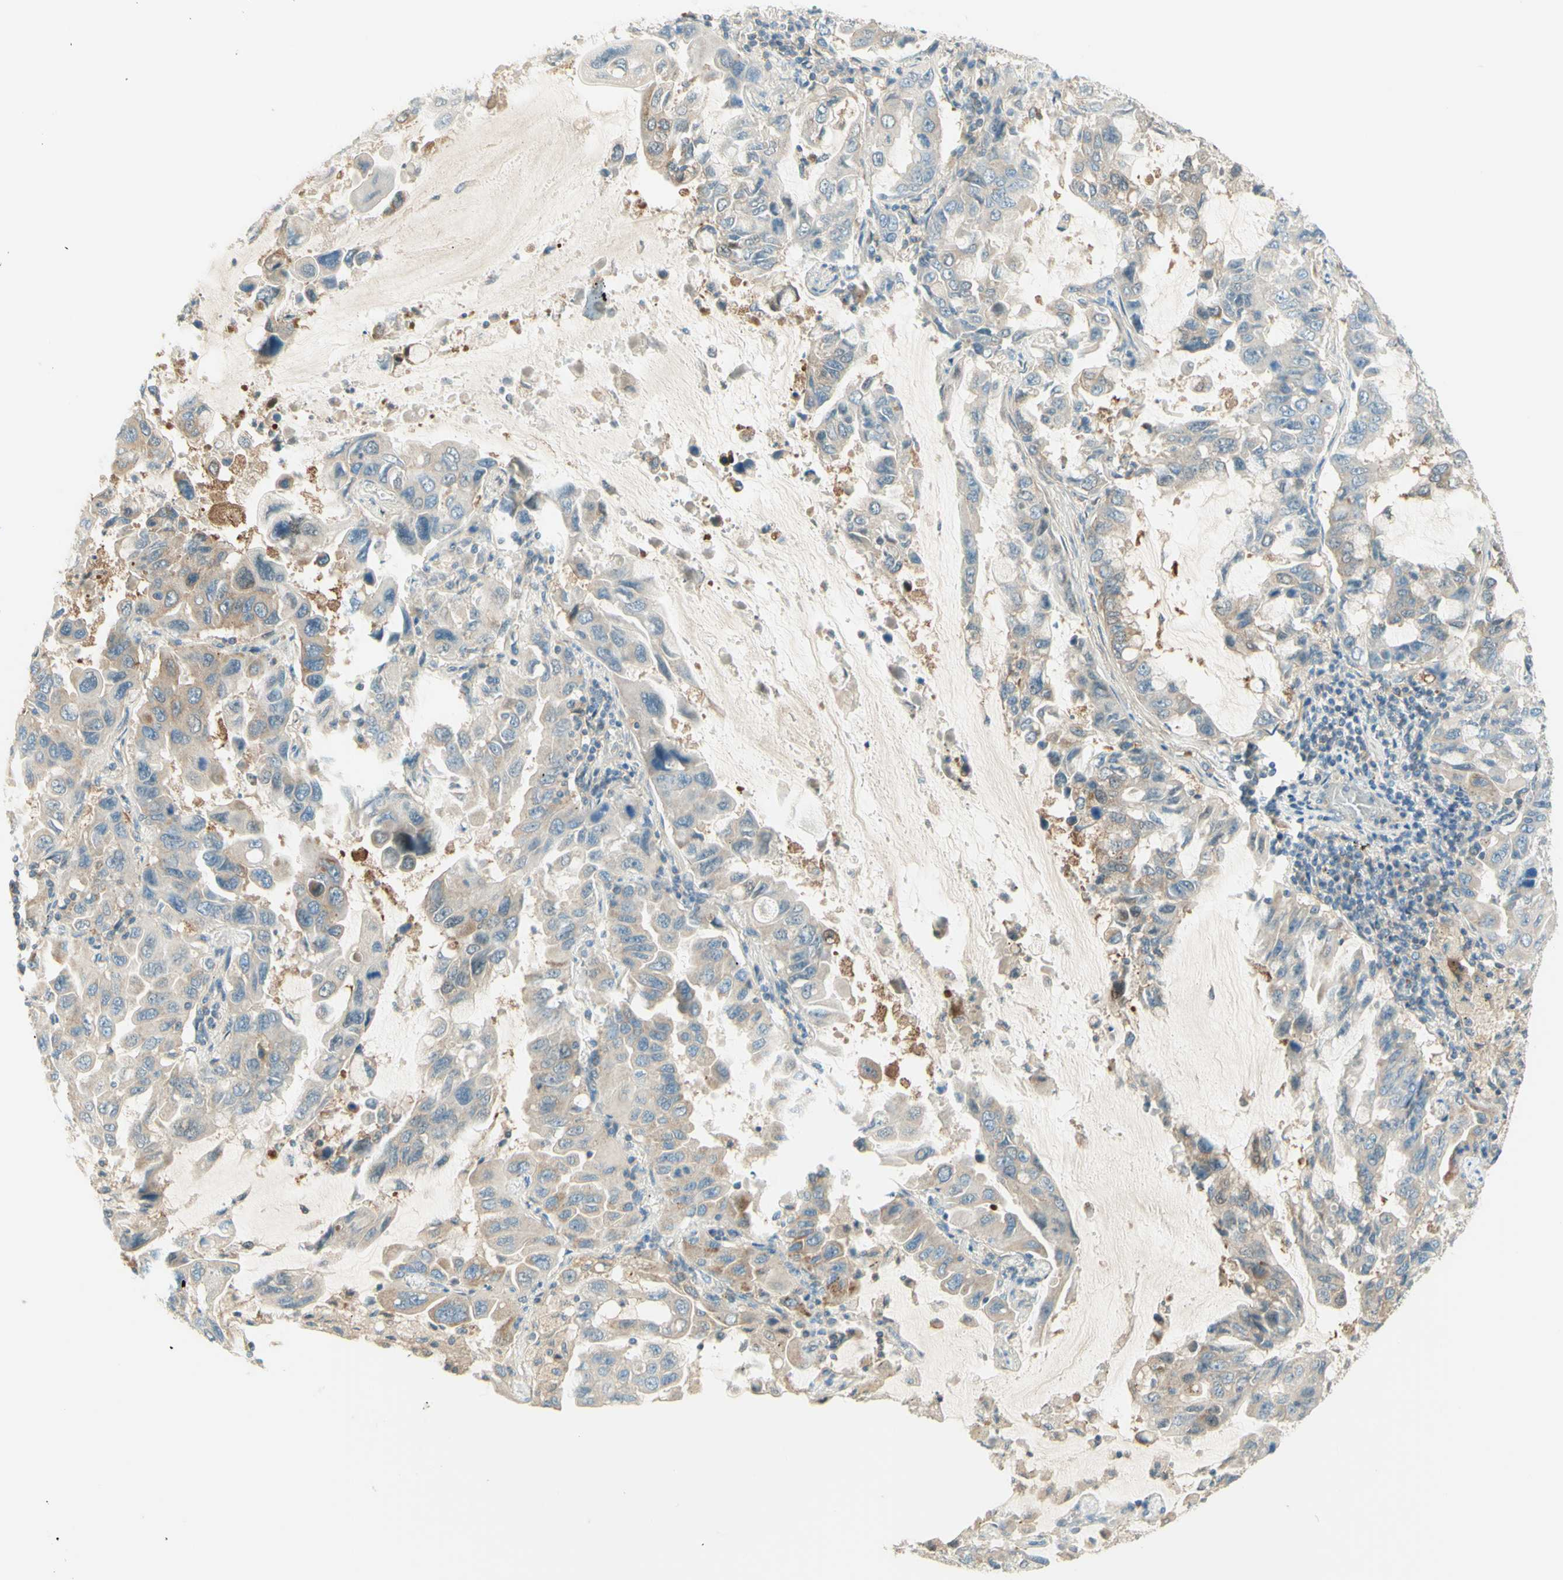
{"staining": {"intensity": "weak", "quantity": "<25%", "location": "cytoplasmic/membranous"}, "tissue": "lung cancer", "cell_type": "Tumor cells", "image_type": "cancer", "snomed": [{"axis": "morphology", "description": "Adenocarcinoma, NOS"}, {"axis": "topography", "description": "Lung"}], "caption": "High magnification brightfield microscopy of lung adenocarcinoma stained with DAB (brown) and counterstained with hematoxylin (blue): tumor cells show no significant positivity.", "gene": "PROM1", "patient": {"sex": "male", "age": 64}}